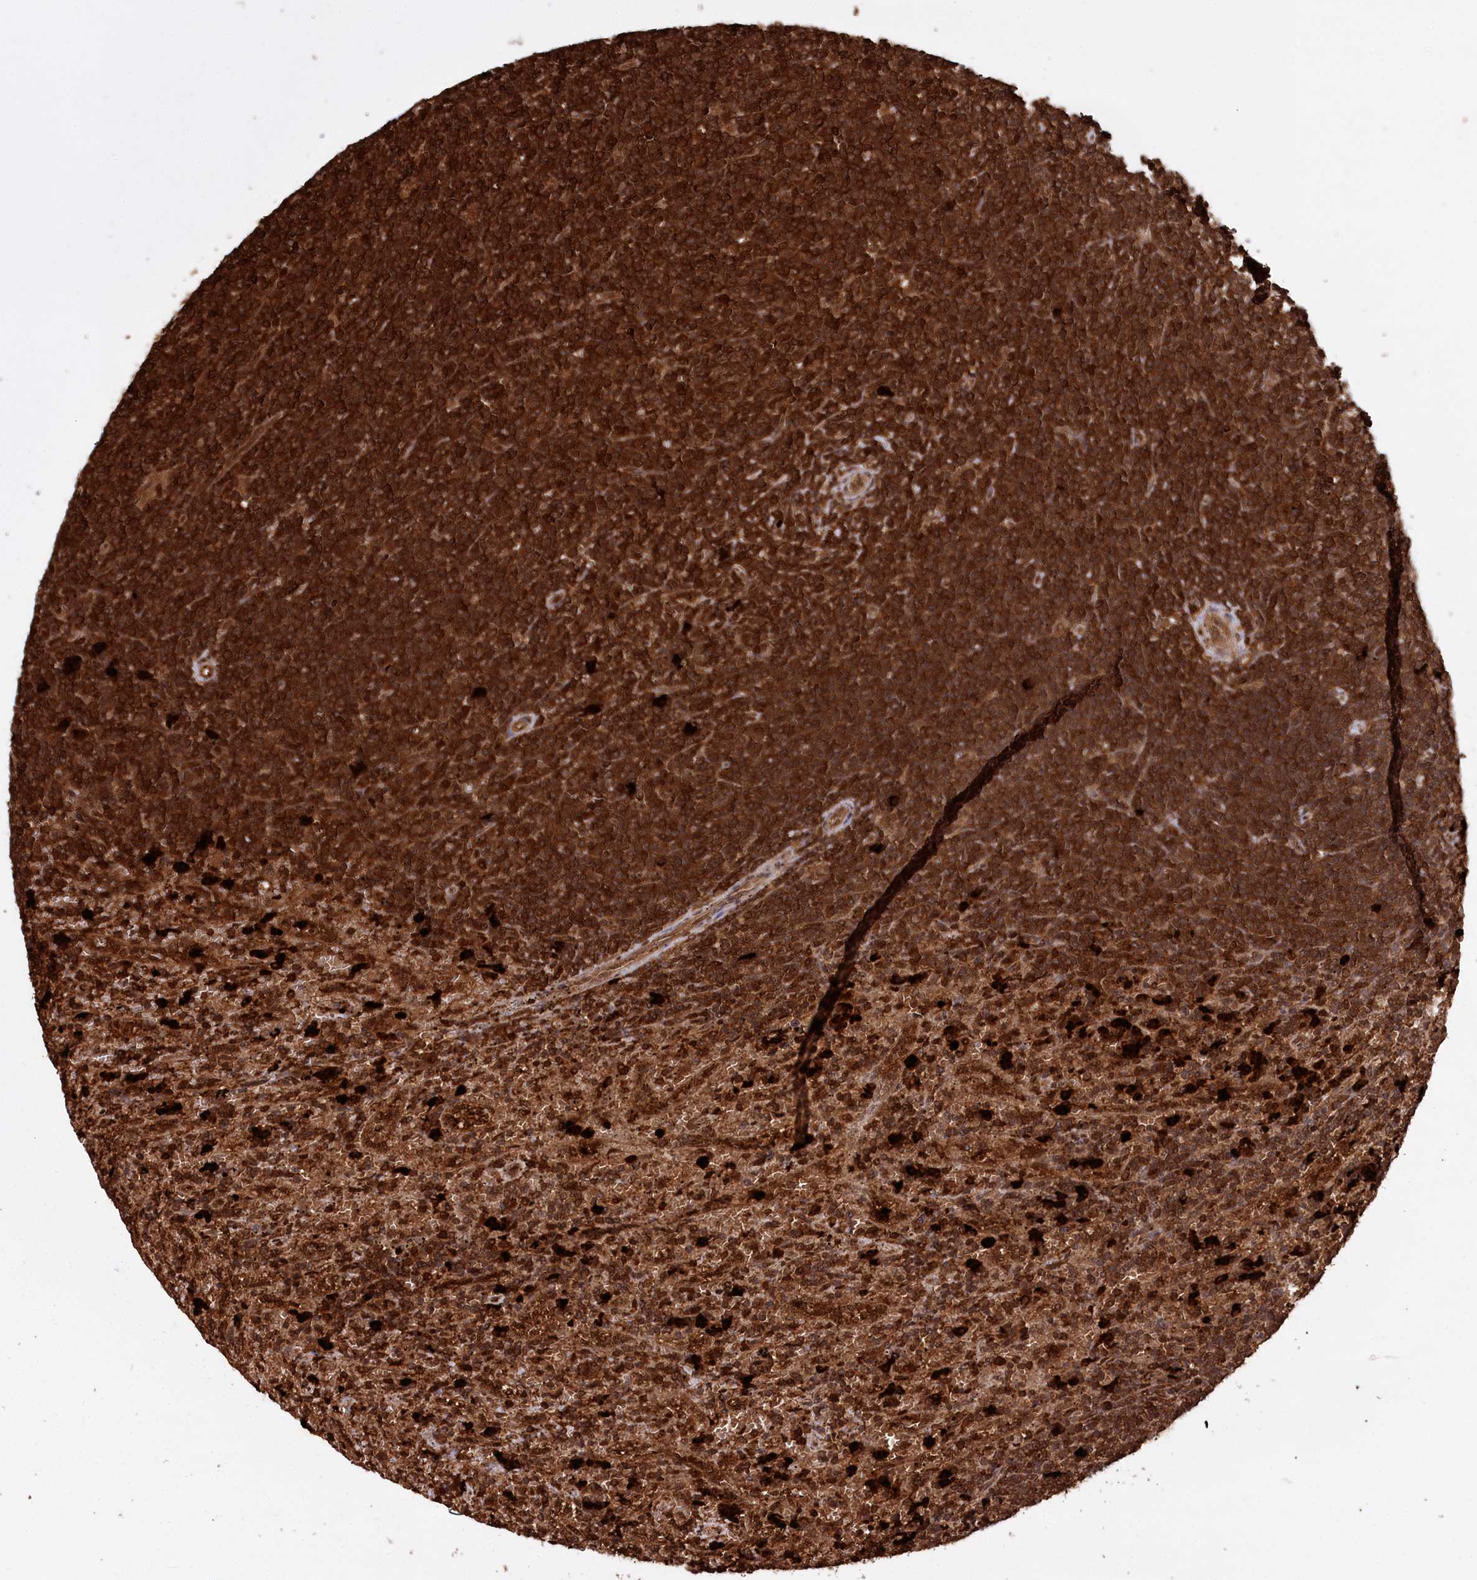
{"staining": {"intensity": "strong", "quantity": ">75%", "location": "cytoplasmic/membranous"}, "tissue": "lymphoma", "cell_type": "Tumor cells", "image_type": "cancer", "snomed": [{"axis": "morphology", "description": "Malignant lymphoma, non-Hodgkin's type, Low grade"}, {"axis": "topography", "description": "Spleen"}], "caption": "Human malignant lymphoma, non-Hodgkin's type (low-grade) stained with a brown dye exhibits strong cytoplasmic/membranous positive staining in approximately >75% of tumor cells.", "gene": "LSG1", "patient": {"sex": "male", "age": 76}}